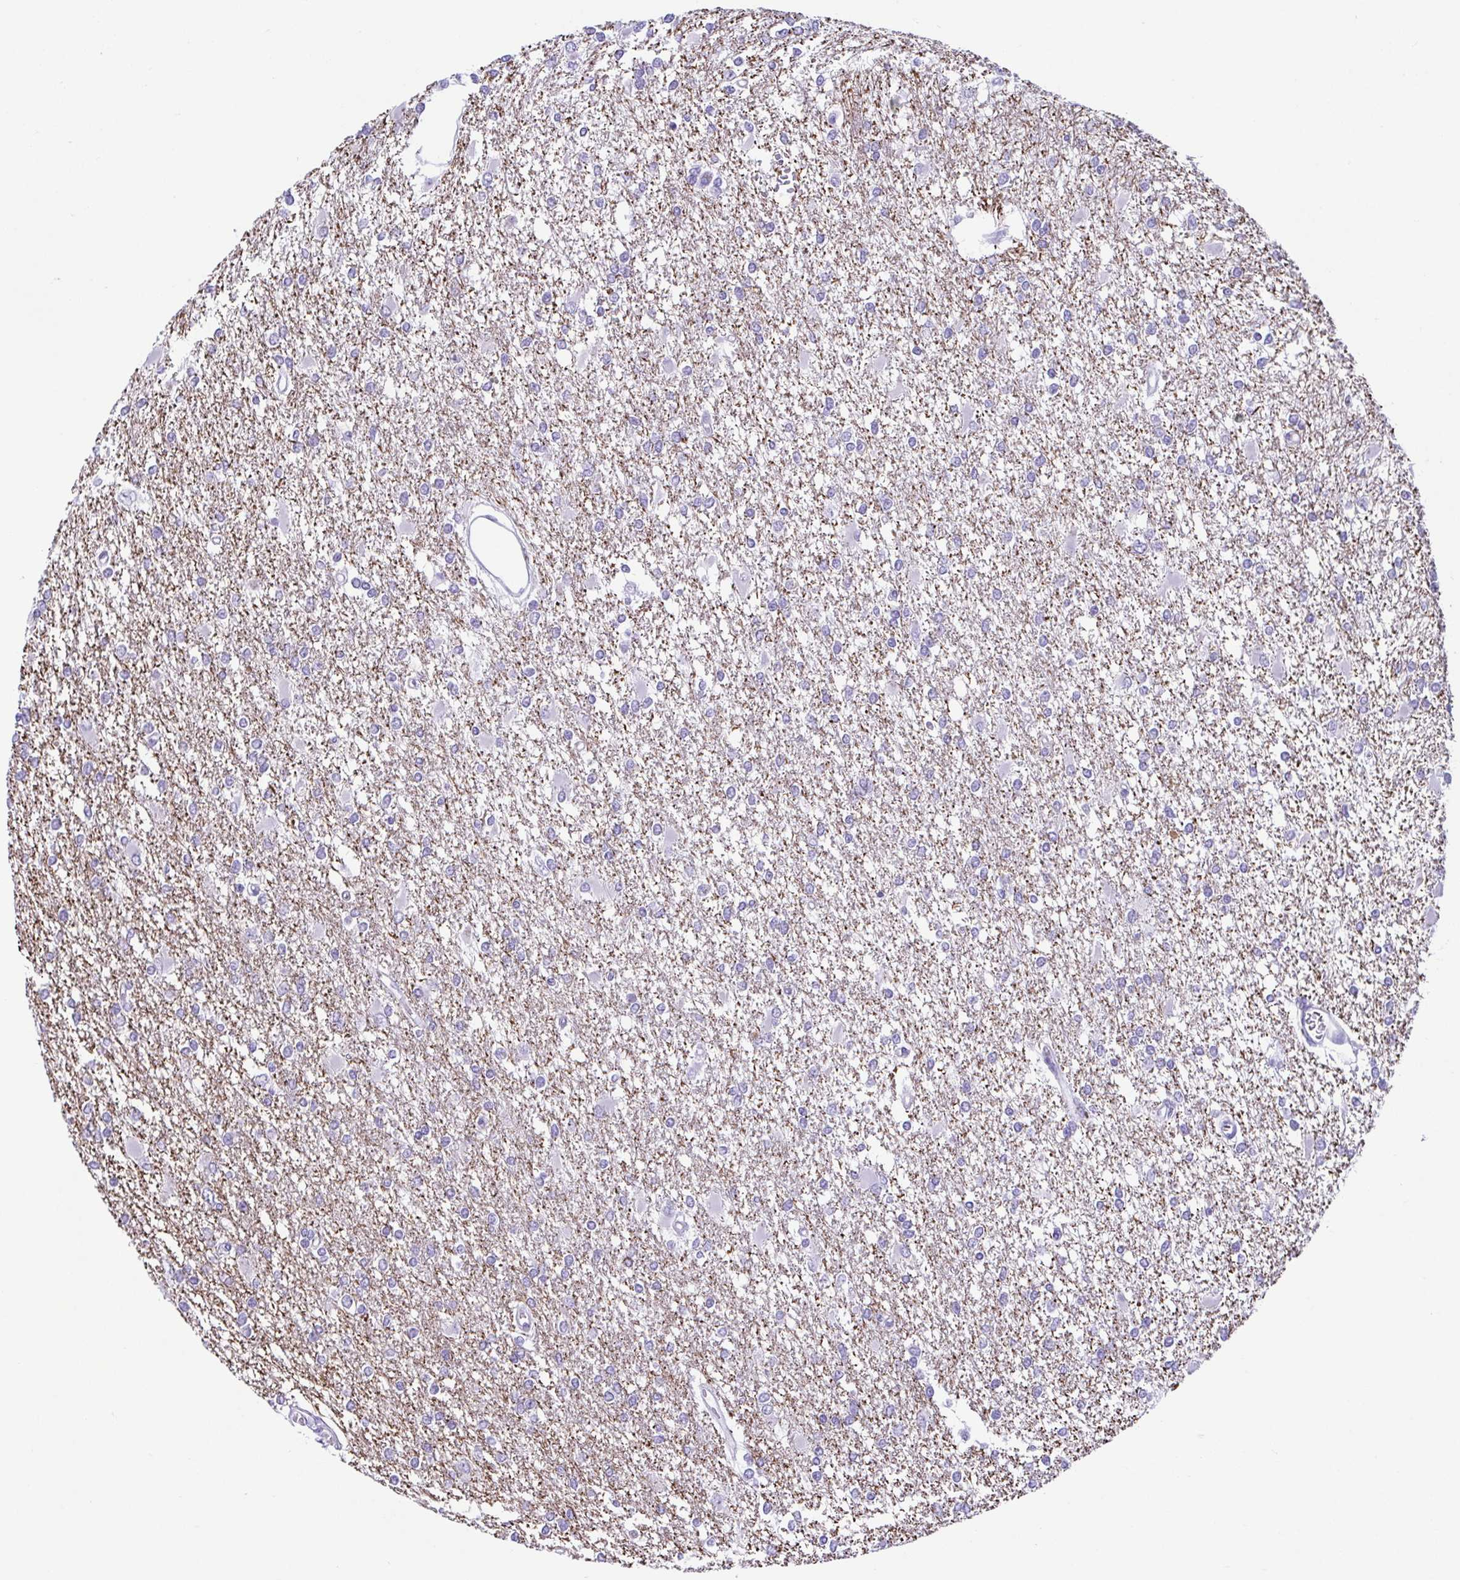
{"staining": {"intensity": "negative", "quantity": "none", "location": "none"}, "tissue": "glioma", "cell_type": "Tumor cells", "image_type": "cancer", "snomed": [{"axis": "morphology", "description": "Glioma, malignant, High grade"}, {"axis": "topography", "description": "Cerebral cortex"}], "caption": "IHC micrograph of glioma stained for a protein (brown), which exhibits no expression in tumor cells. (DAB (3,3'-diaminobenzidine) immunohistochemistry, high magnification).", "gene": "TCEAL3", "patient": {"sex": "male", "age": 79}}